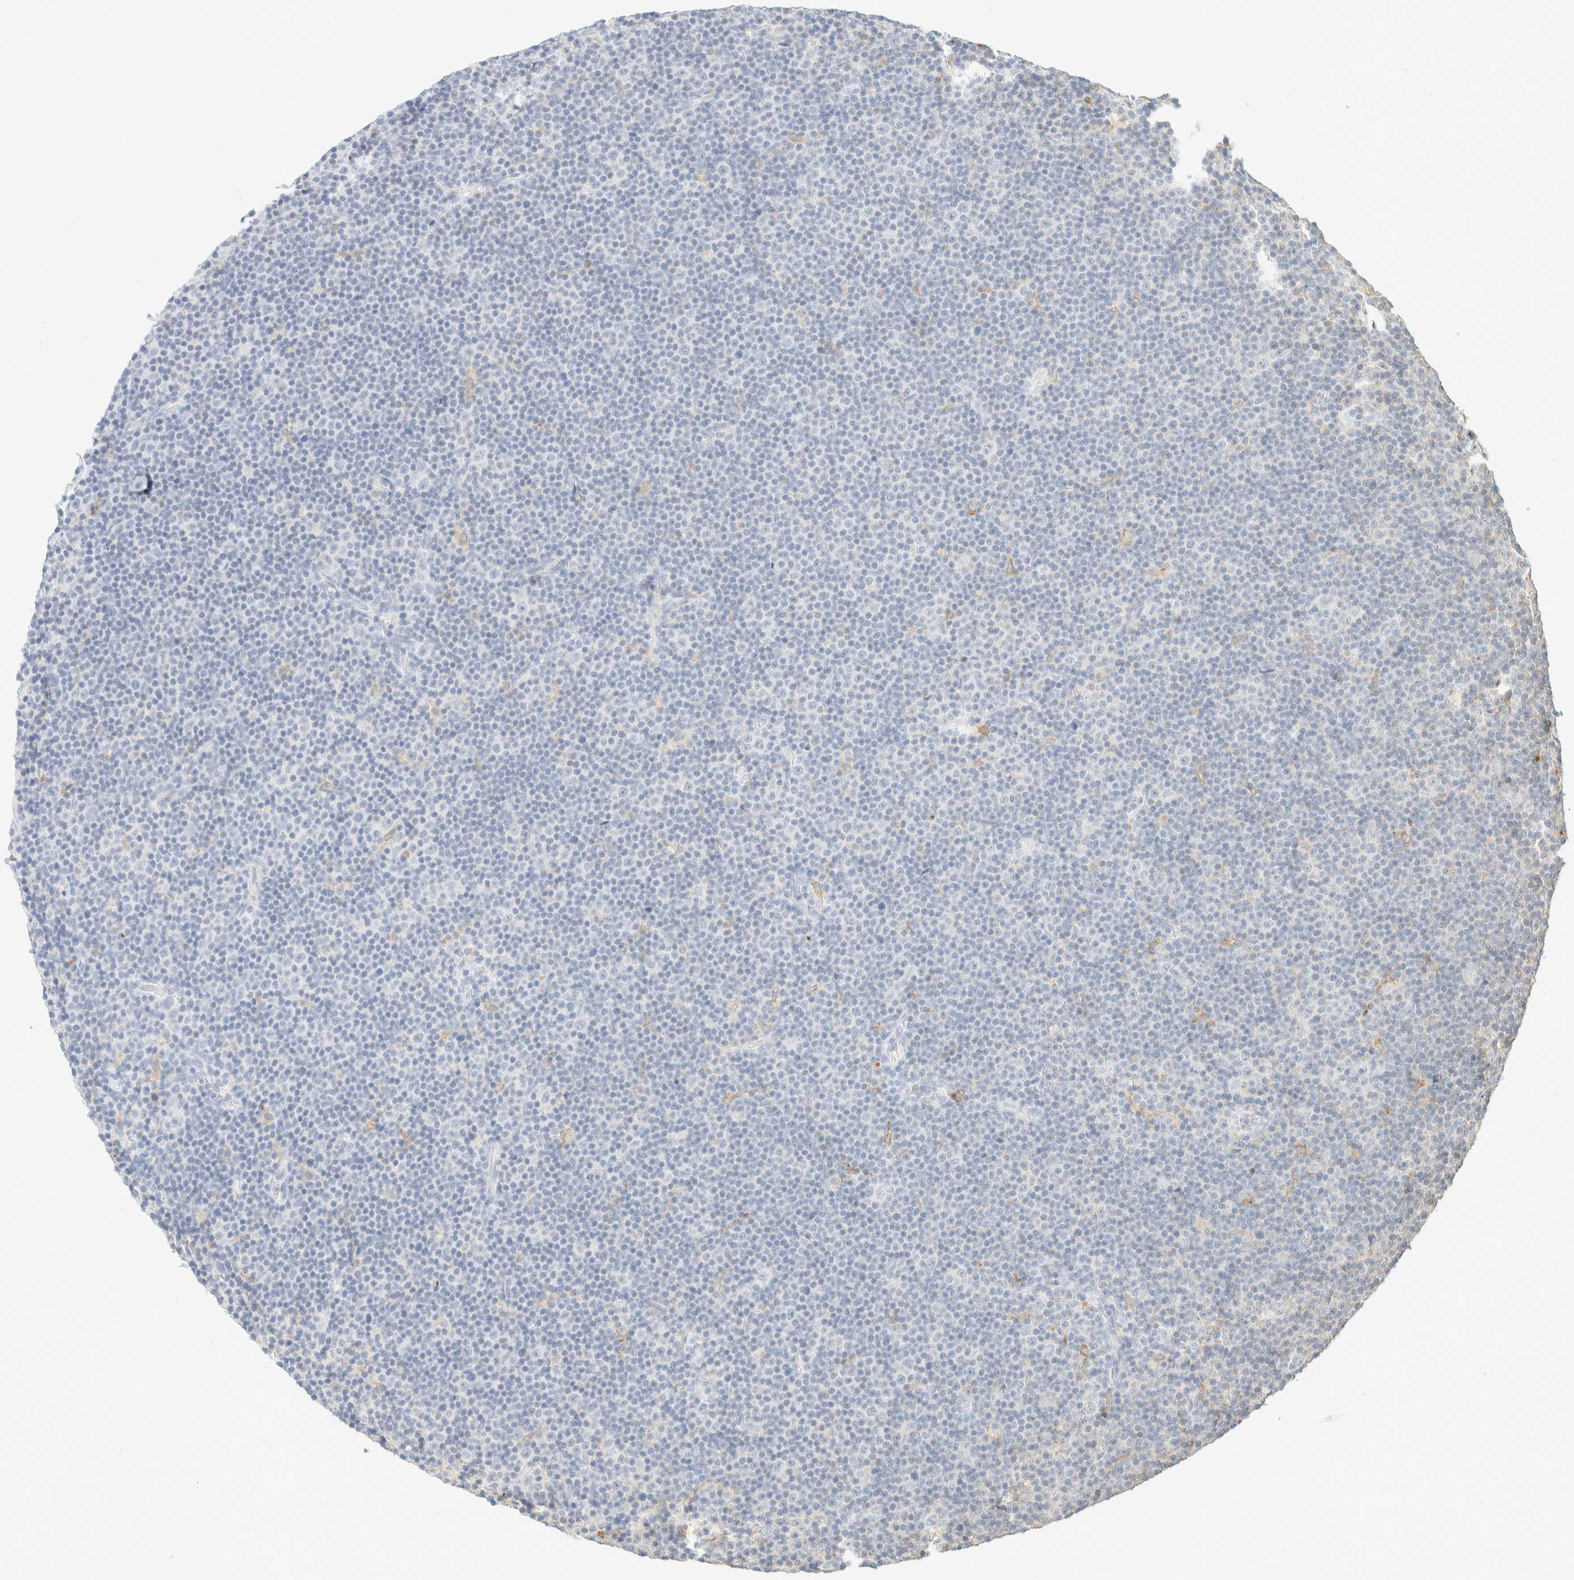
{"staining": {"intensity": "negative", "quantity": "none", "location": "none"}, "tissue": "lymphoma", "cell_type": "Tumor cells", "image_type": "cancer", "snomed": [{"axis": "morphology", "description": "Malignant lymphoma, non-Hodgkin's type, Low grade"}, {"axis": "topography", "description": "Lymph node"}], "caption": "Tumor cells are negative for brown protein staining in low-grade malignant lymphoma, non-Hodgkin's type.", "gene": "TIMD4", "patient": {"sex": "female", "age": 67}}